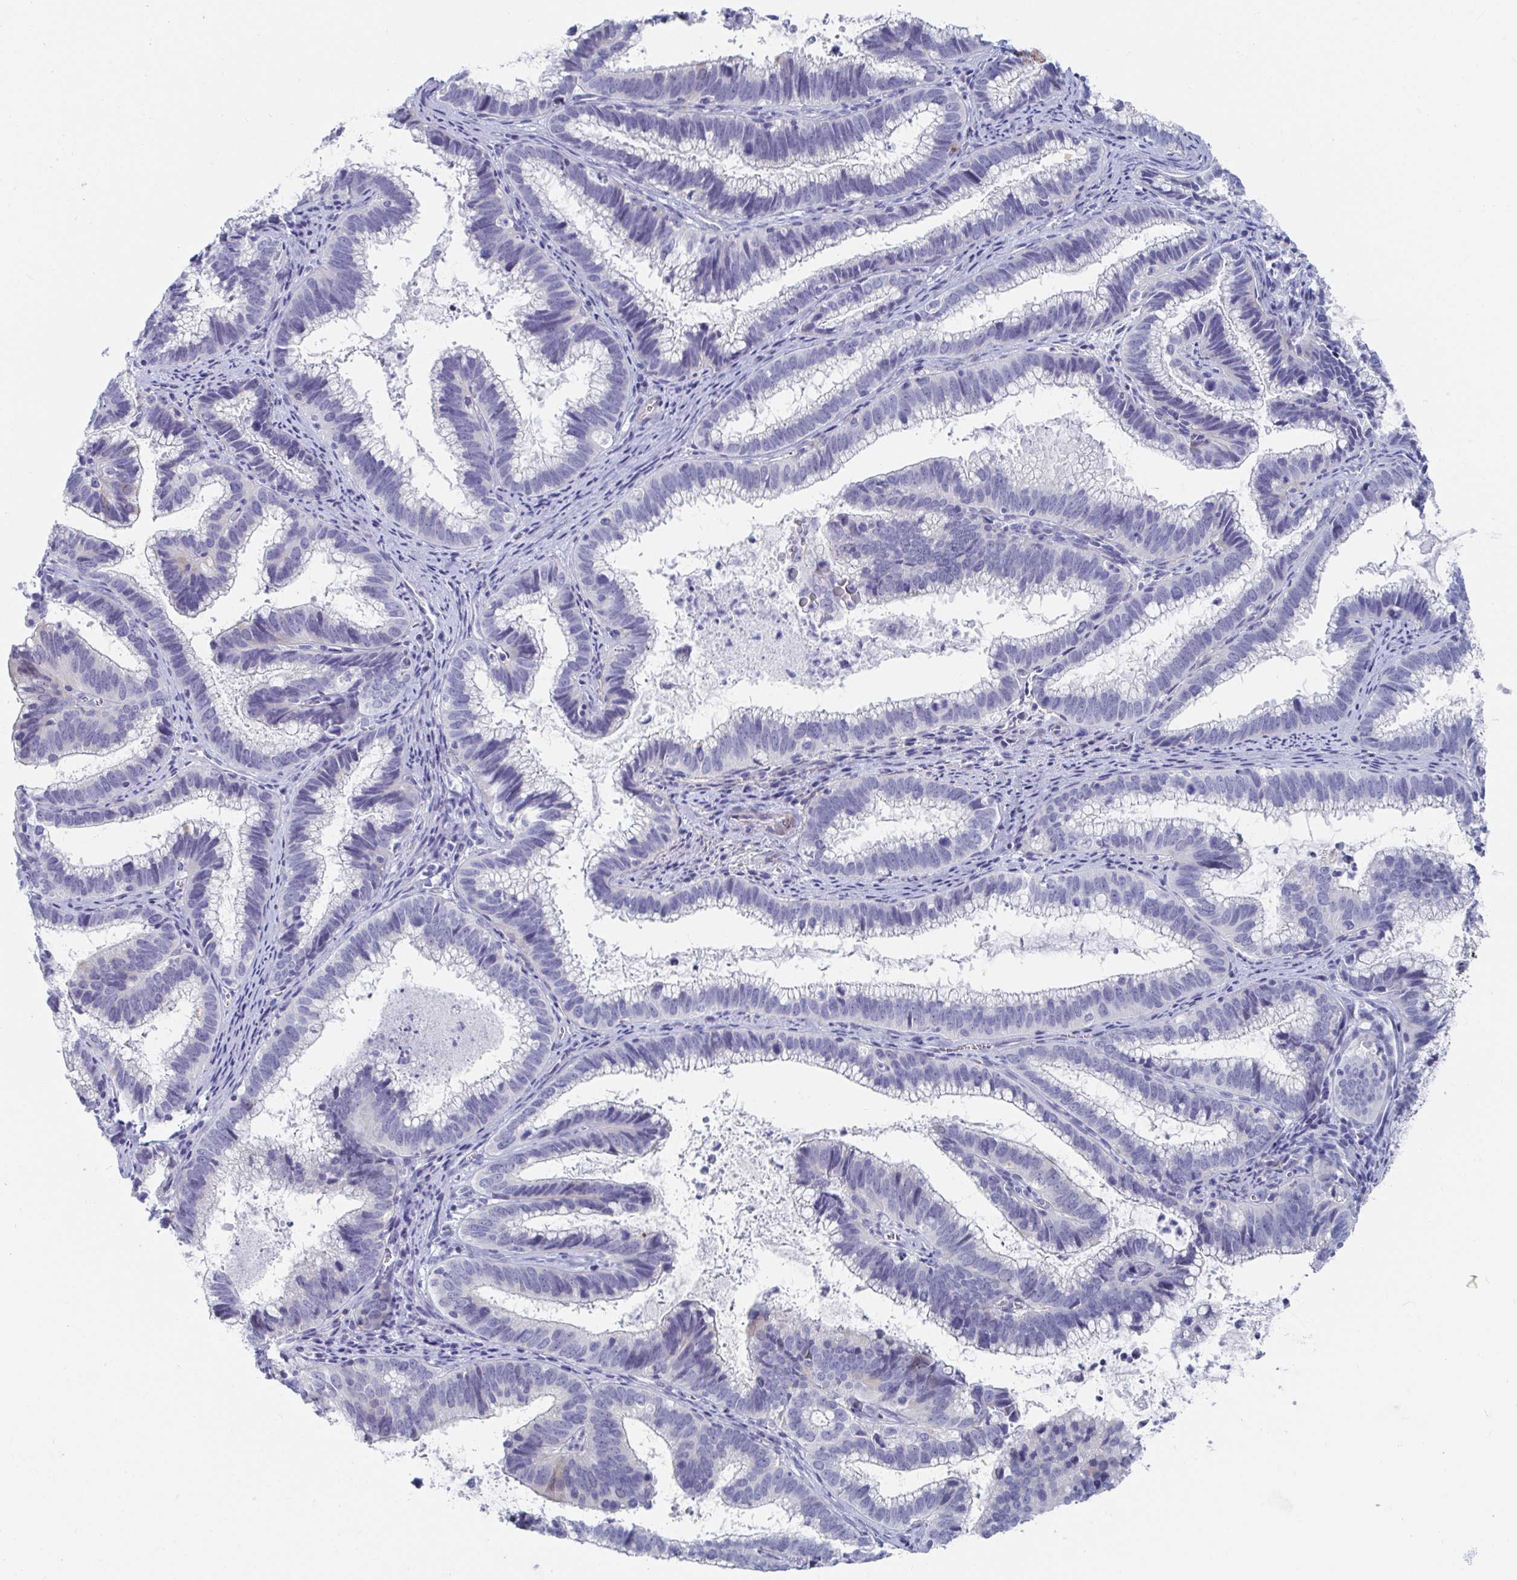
{"staining": {"intensity": "negative", "quantity": "none", "location": "none"}, "tissue": "cervical cancer", "cell_type": "Tumor cells", "image_type": "cancer", "snomed": [{"axis": "morphology", "description": "Adenocarcinoma, NOS"}, {"axis": "topography", "description": "Cervix"}], "caption": "Immunohistochemical staining of cervical cancer (adenocarcinoma) shows no significant staining in tumor cells.", "gene": "ZFP82", "patient": {"sex": "female", "age": 61}}